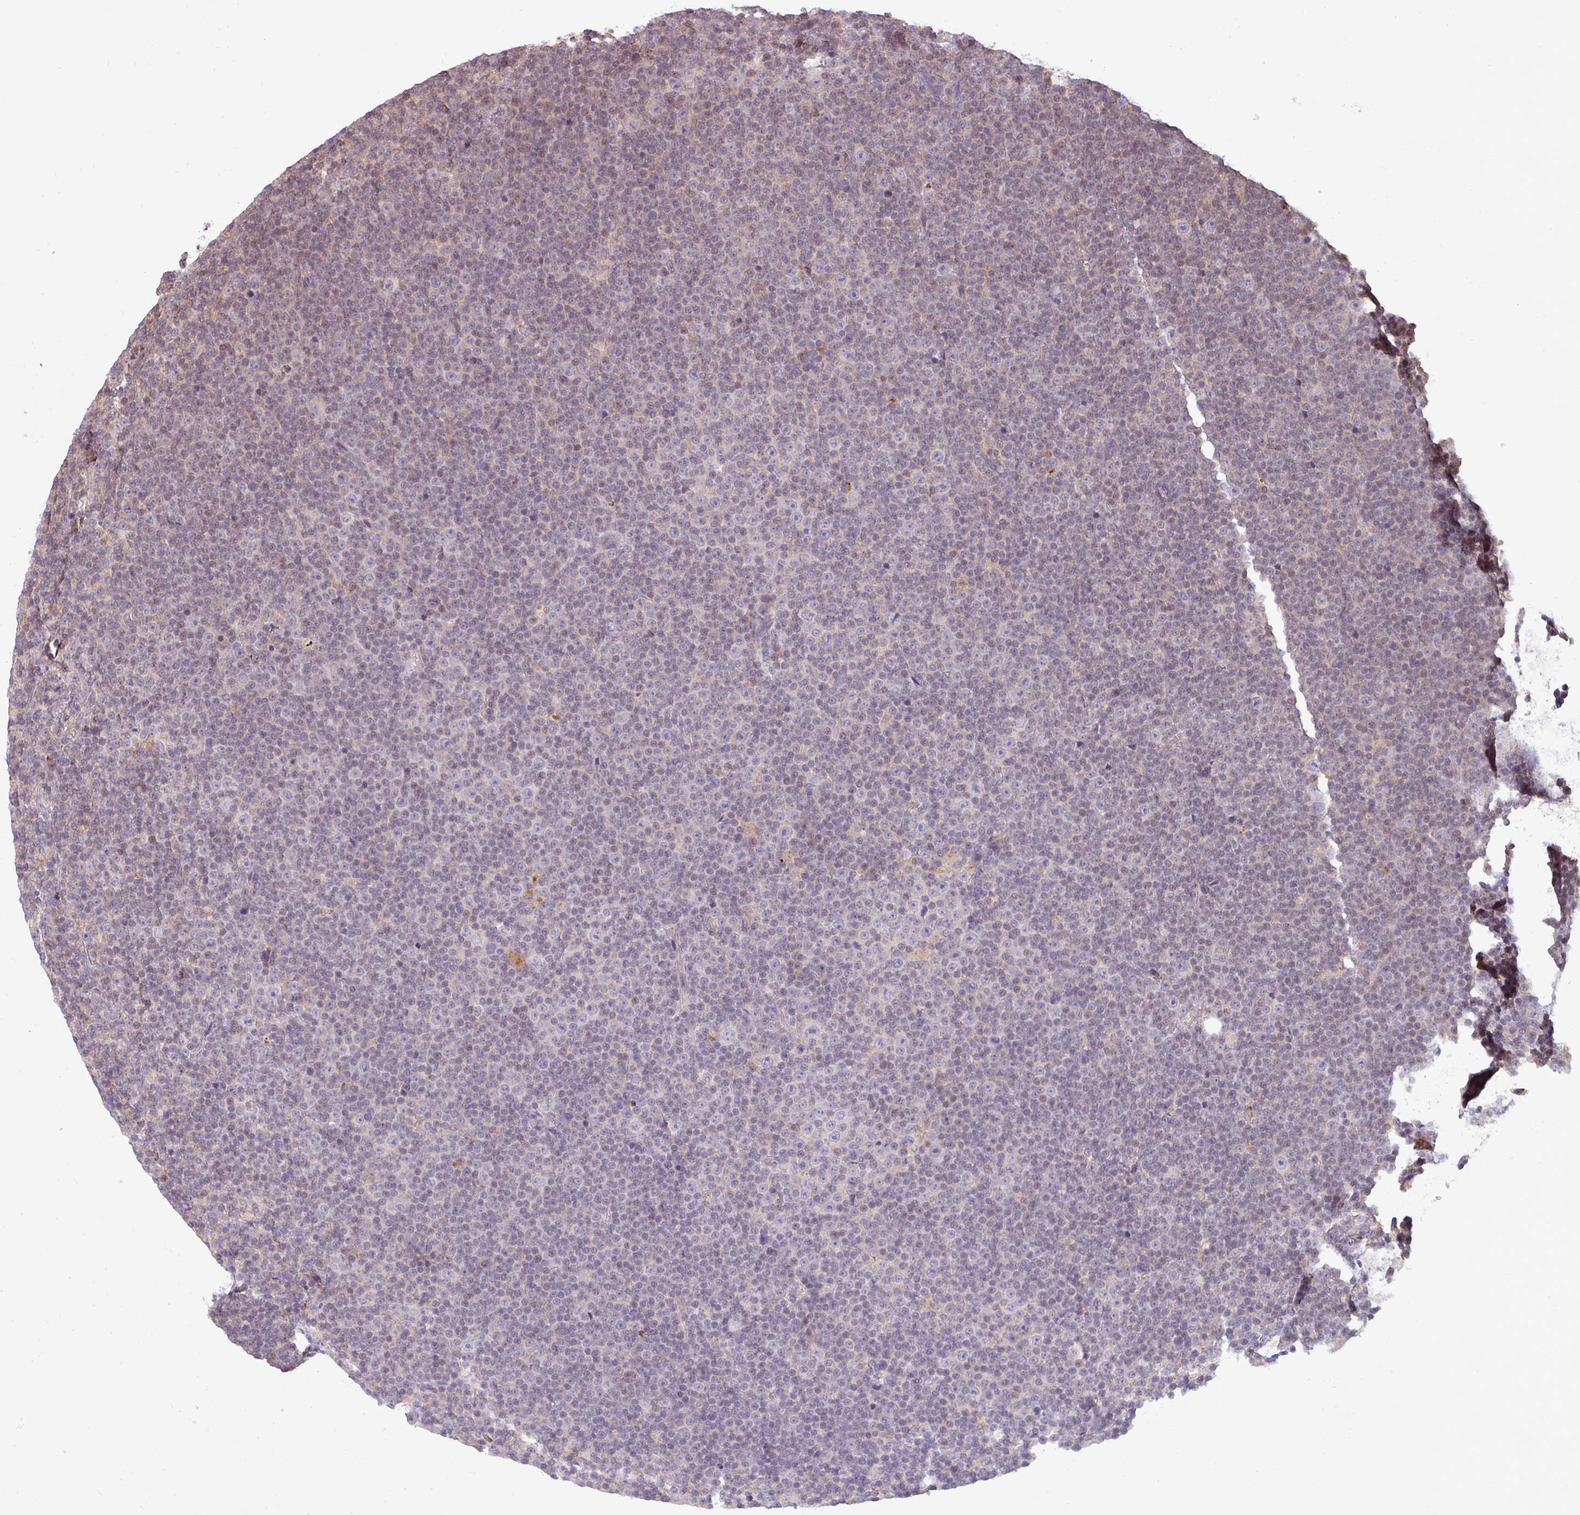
{"staining": {"intensity": "negative", "quantity": "none", "location": "none"}, "tissue": "lymphoma", "cell_type": "Tumor cells", "image_type": "cancer", "snomed": [{"axis": "morphology", "description": "Malignant lymphoma, non-Hodgkin's type, Low grade"}, {"axis": "topography", "description": "Lymph node"}], "caption": "This is an immunohistochemistry (IHC) micrograph of human malignant lymphoma, non-Hodgkin's type (low-grade). There is no staining in tumor cells.", "gene": "ZNF835", "patient": {"sex": "female", "age": 67}}